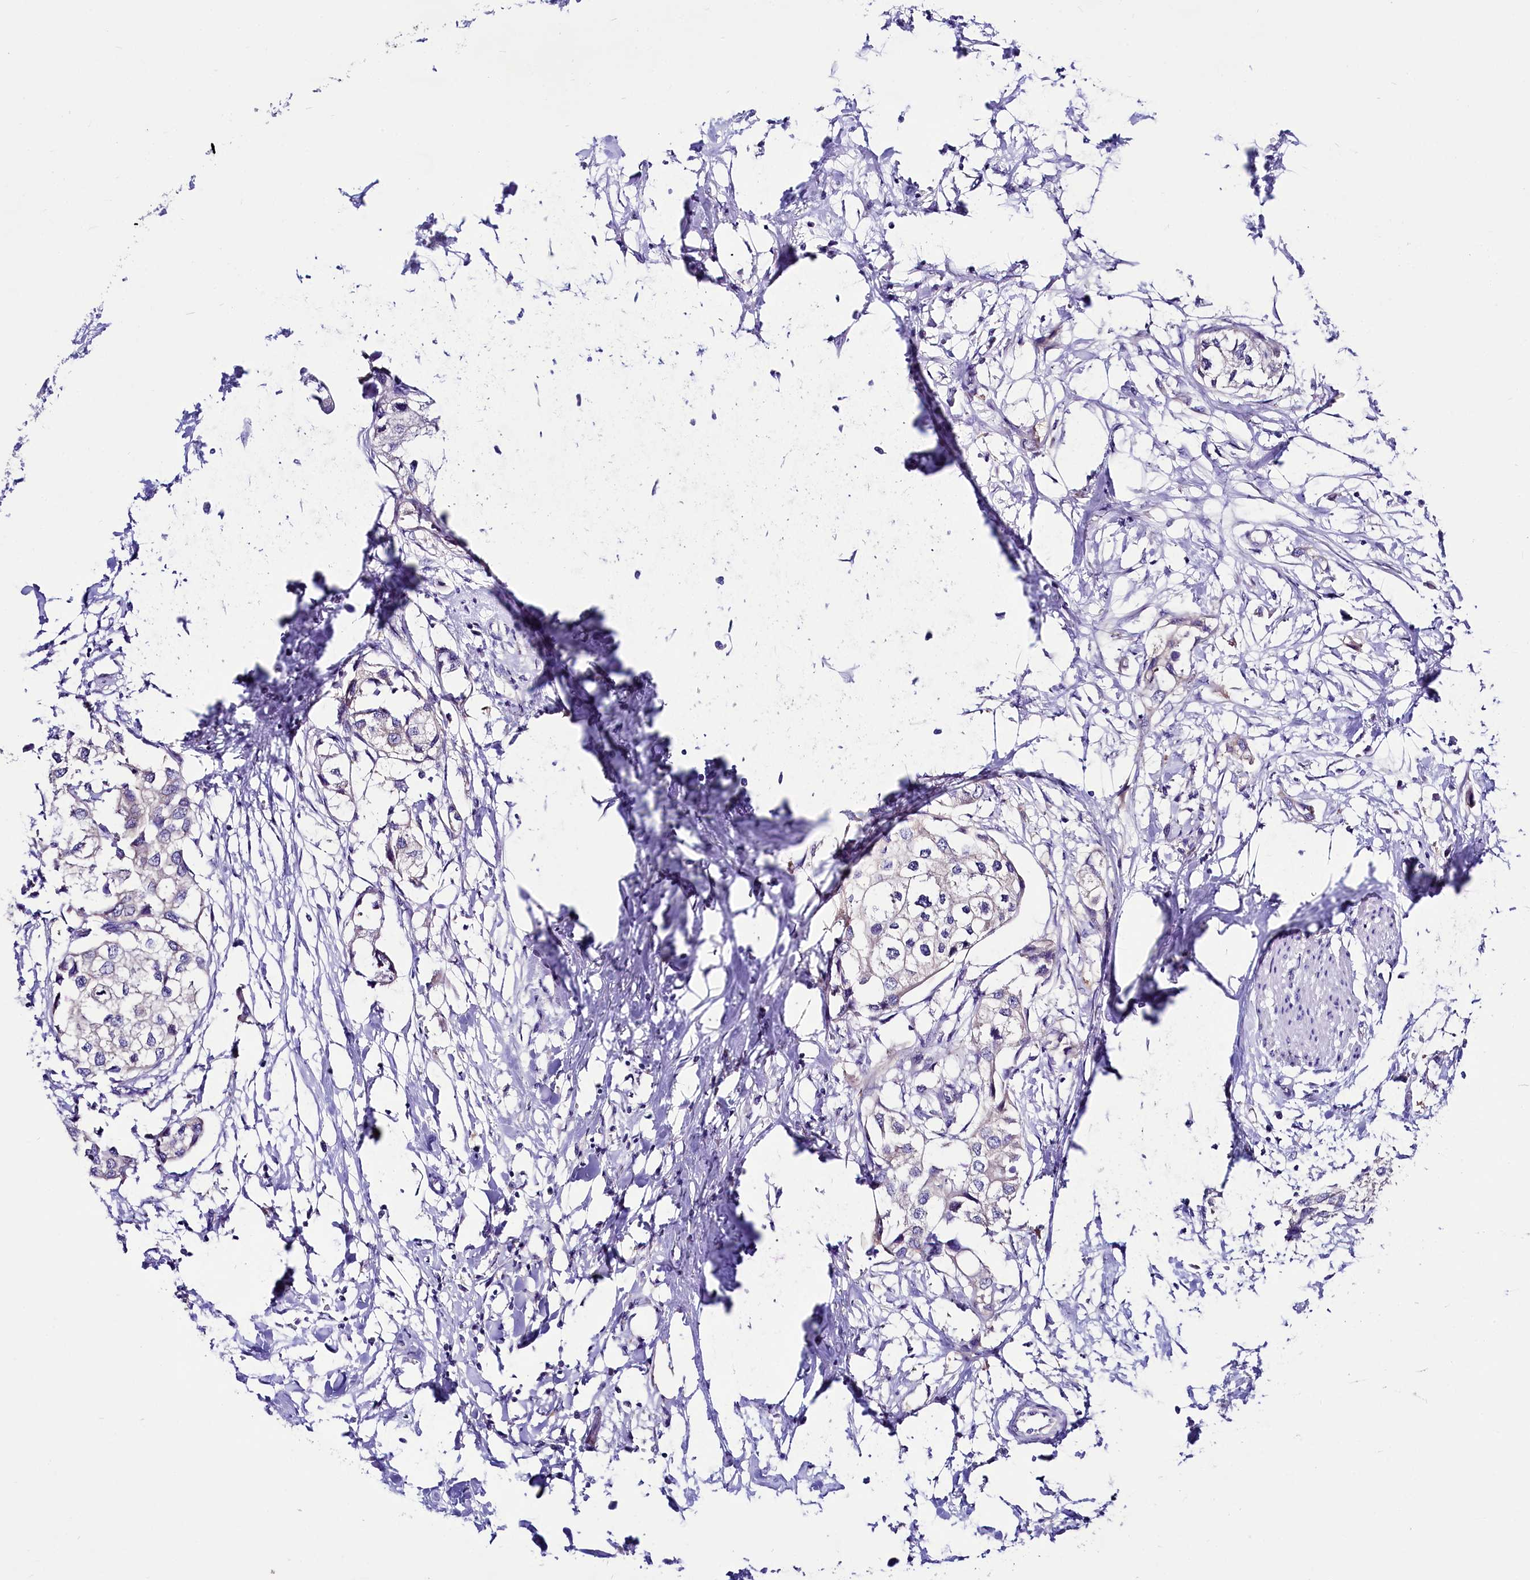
{"staining": {"intensity": "negative", "quantity": "none", "location": "none"}, "tissue": "urothelial cancer", "cell_type": "Tumor cells", "image_type": "cancer", "snomed": [{"axis": "morphology", "description": "Urothelial carcinoma, High grade"}, {"axis": "topography", "description": "Urinary bladder"}], "caption": "Immunohistochemistry histopathology image of neoplastic tissue: human urothelial cancer stained with DAB displays no significant protein staining in tumor cells.", "gene": "ABHD5", "patient": {"sex": "male", "age": 64}}